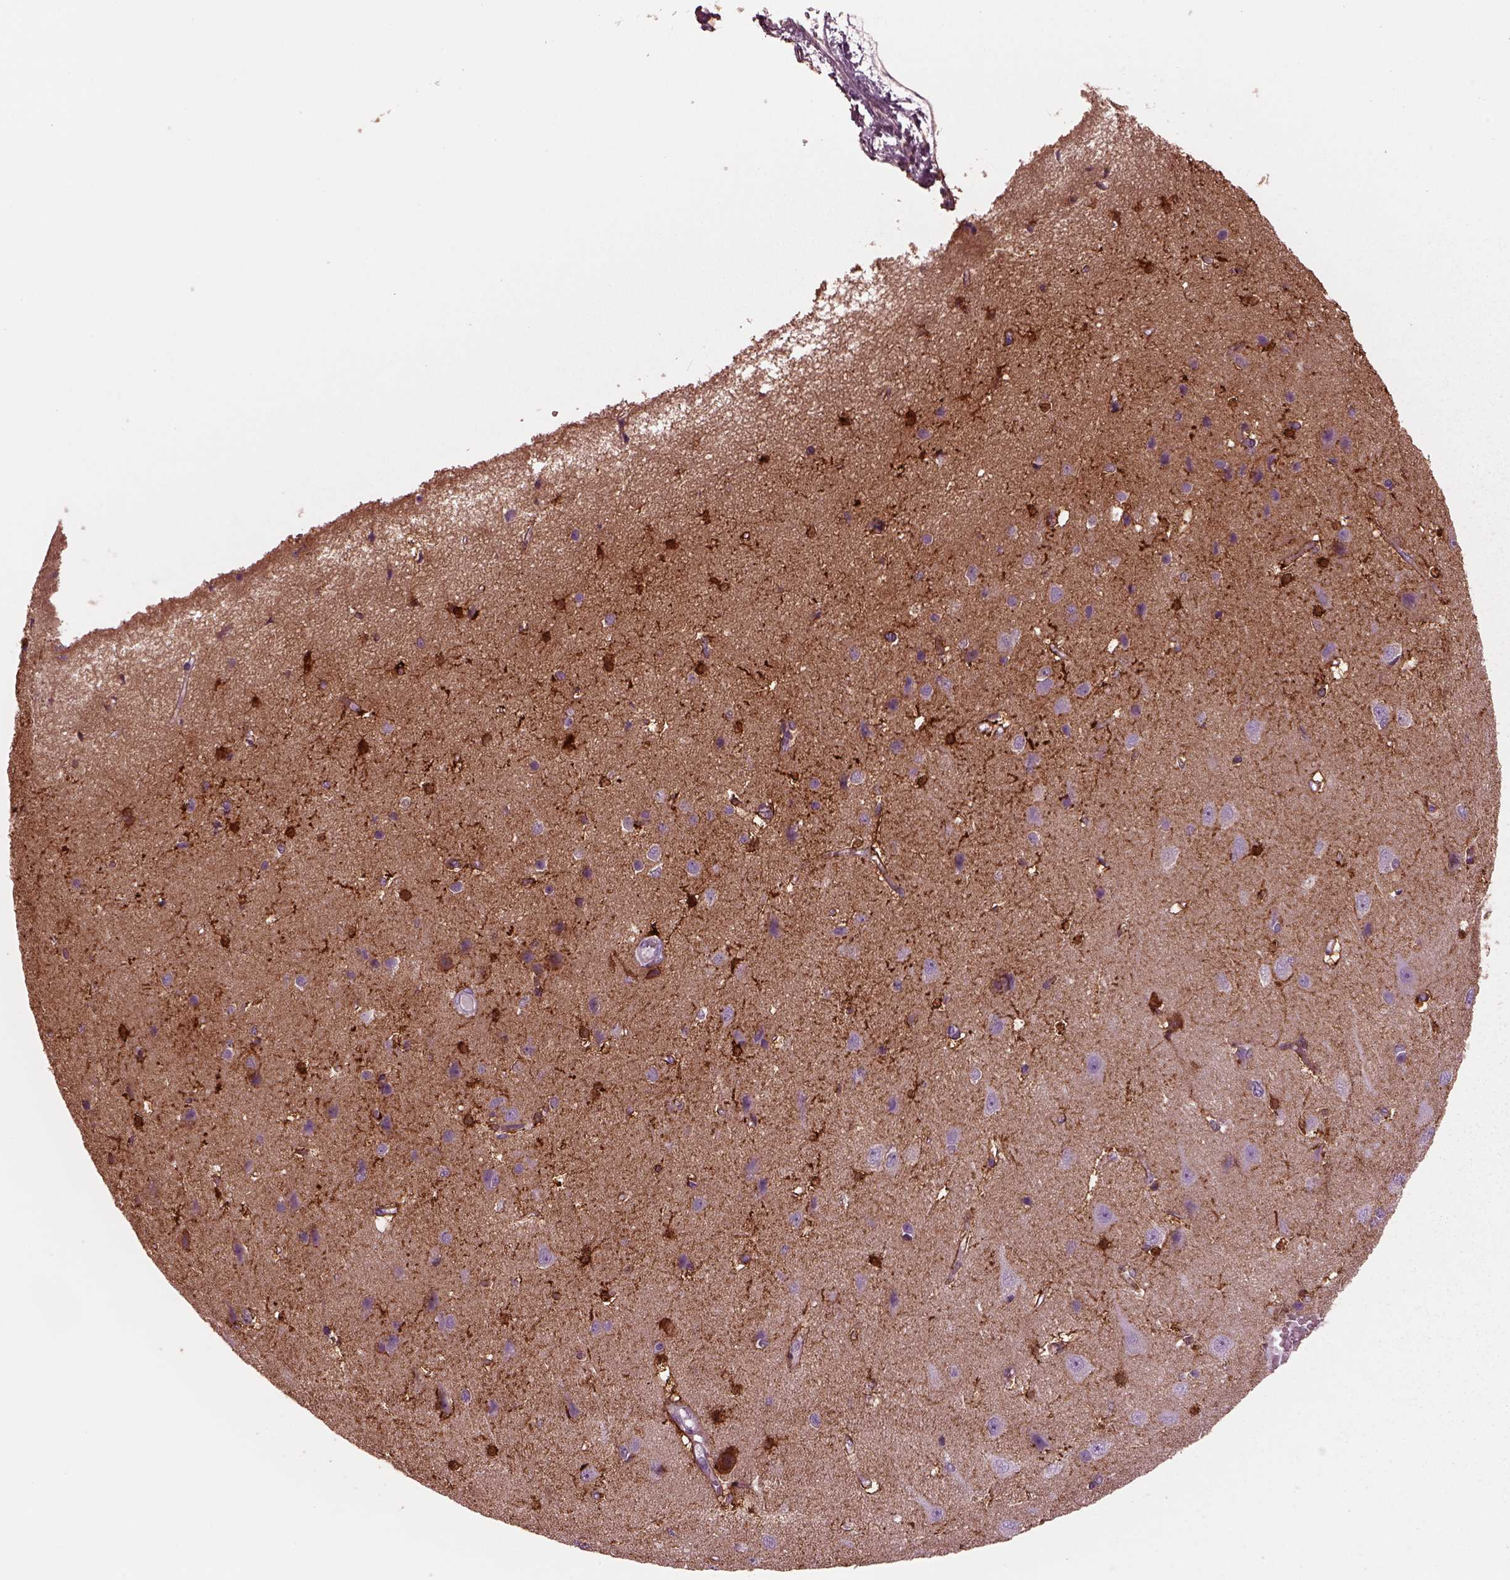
{"staining": {"intensity": "negative", "quantity": "none", "location": "none"}, "tissue": "cerebral cortex", "cell_type": "Endothelial cells", "image_type": "normal", "snomed": [{"axis": "morphology", "description": "Normal tissue, NOS"}, {"axis": "topography", "description": "Cerebral cortex"}], "caption": "An immunohistochemistry histopathology image of unremarkable cerebral cortex is shown. There is no staining in endothelial cells of cerebral cortex.", "gene": "GDF11", "patient": {"sex": "male", "age": 37}}